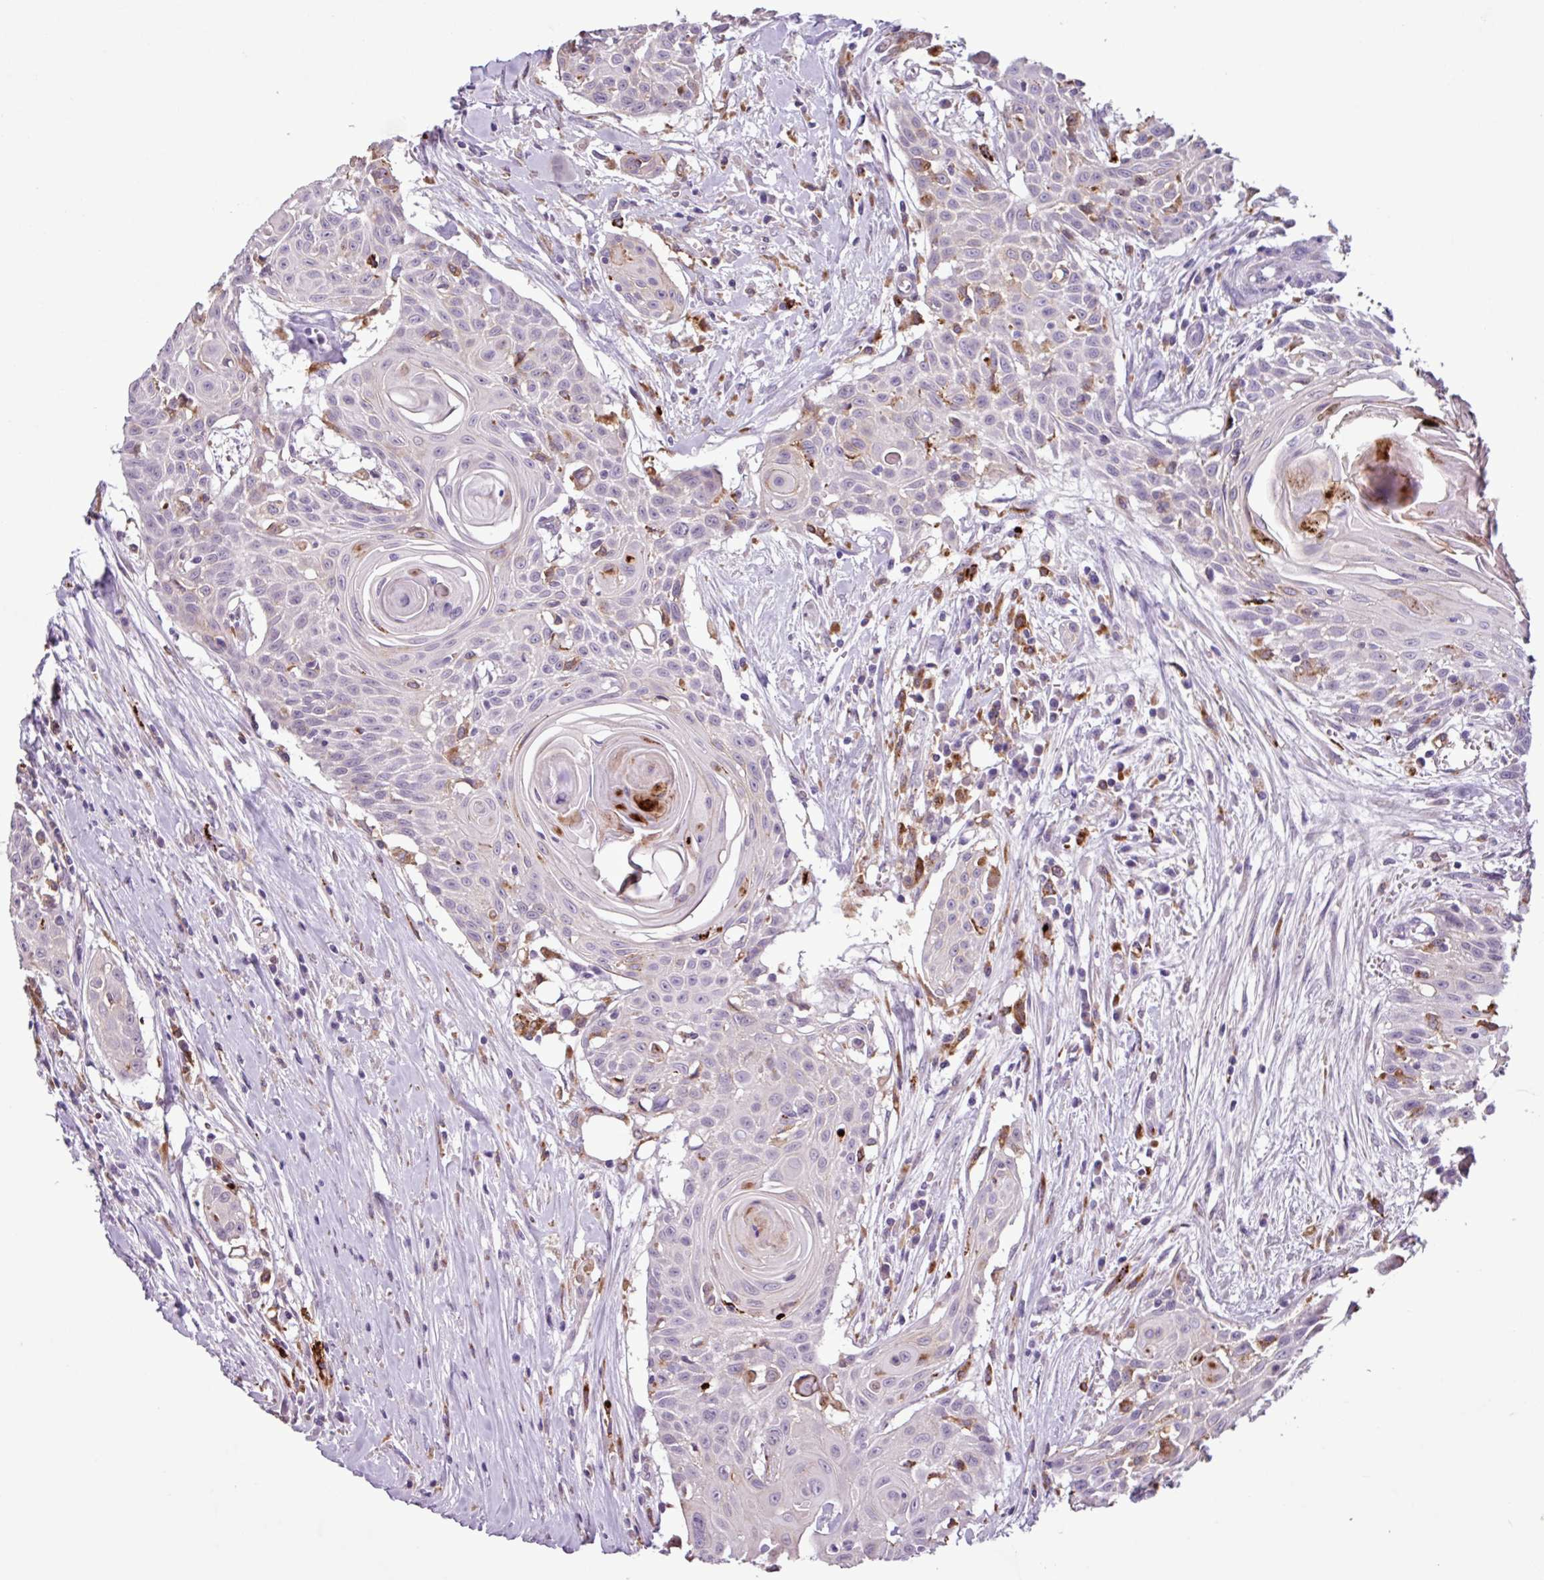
{"staining": {"intensity": "negative", "quantity": "none", "location": "none"}, "tissue": "head and neck cancer", "cell_type": "Tumor cells", "image_type": "cancer", "snomed": [{"axis": "morphology", "description": "Squamous cell carcinoma, NOS"}, {"axis": "topography", "description": "Lymph node"}, {"axis": "topography", "description": "Salivary gland"}, {"axis": "topography", "description": "Head-Neck"}], "caption": "IHC image of neoplastic tissue: squamous cell carcinoma (head and neck) stained with DAB (3,3'-diaminobenzidine) reveals no significant protein staining in tumor cells. The staining was performed using DAB to visualize the protein expression in brown, while the nuclei were stained in blue with hematoxylin (Magnification: 20x).", "gene": "C9orf24", "patient": {"sex": "female", "age": 74}}